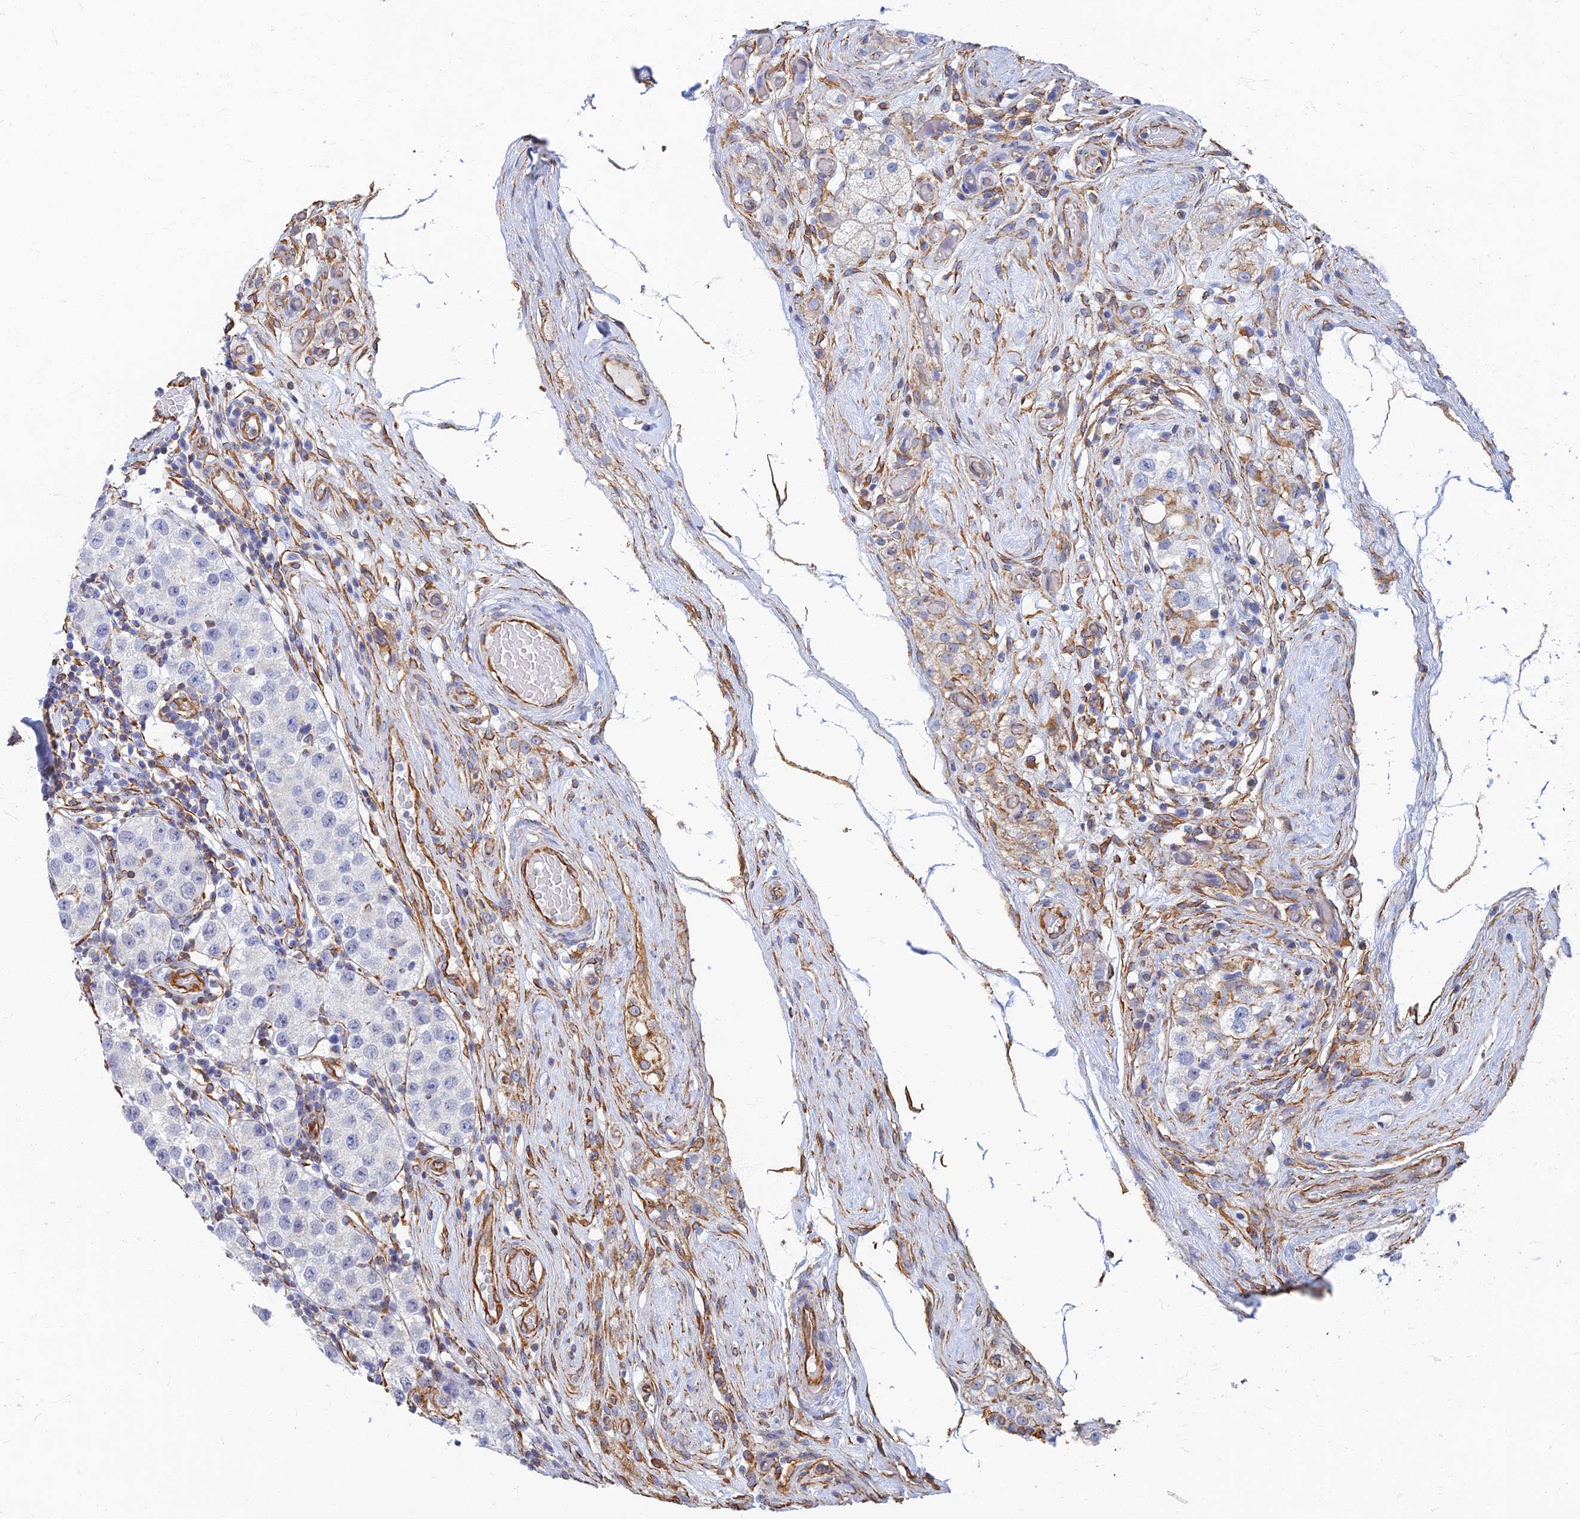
{"staining": {"intensity": "negative", "quantity": "none", "location": "none"}, "tissue": "testis cancer", "cell_type": "Tumor cells", "image_type": "cancer", "snomed": [{"axis": "morphology", "description": "Seminoma, NOS"}, {"axis": "topography", "description": "Testis"}], "caption": "The histopathology image shows no staining of tumor cells in testis seminoma.", "gene": "RMC1", "patient": {"sex": "male", "age": 34}}